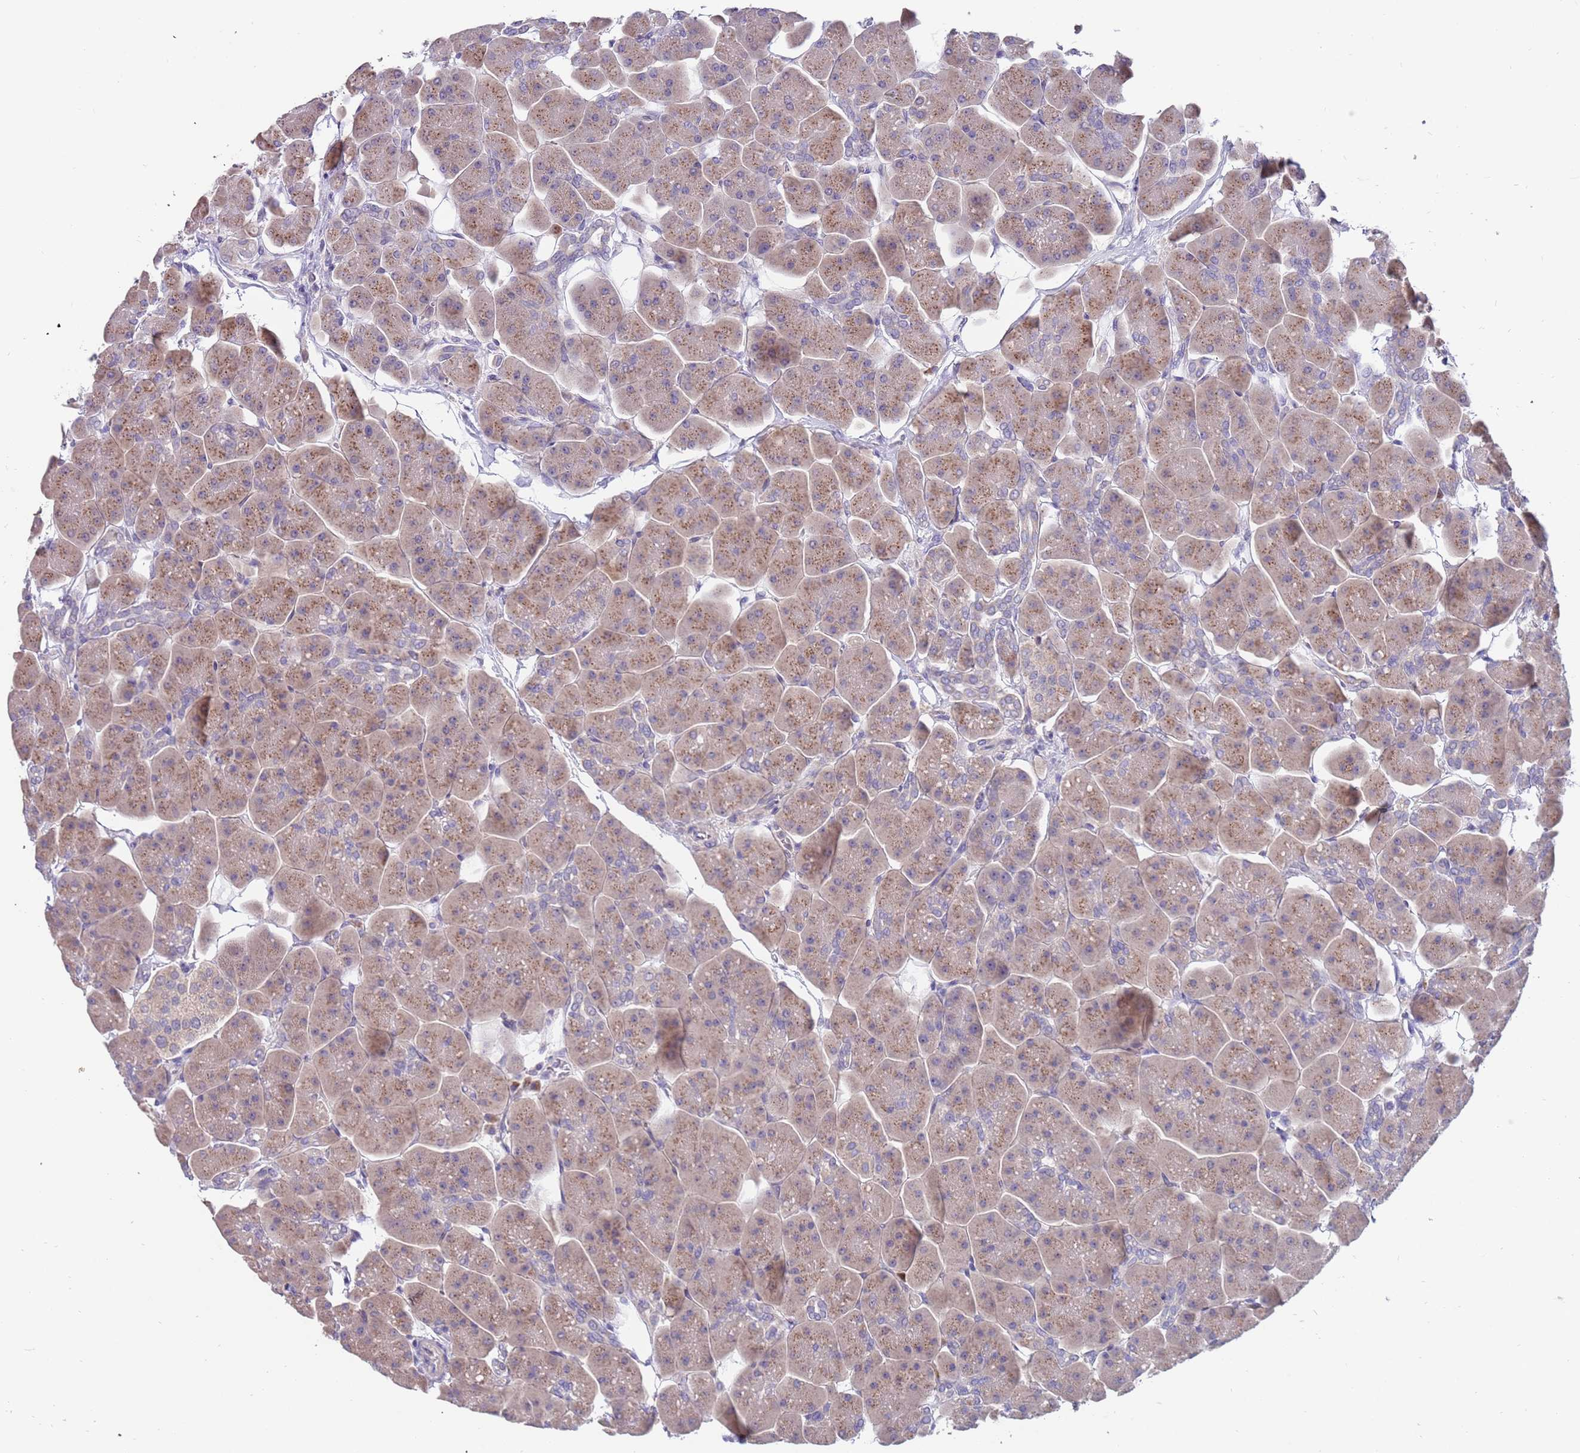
{"staining": {"intensity": "weak", "quantity": ">75%", "location": "cytoplasmic/membranous"}, "tissue": "pancreas", "cell_type": "Exocrine glandular cells", "image_type": "normal", "snomed": [{"axis": "morphology", "description": "Normal tissue, NOS"}, {"axis": "topography", "description": "Pancreas"}], "caption": "Pancreas stained with a protein marker demonstrates weak staining in exocrine glandular cells.", "gene": "ZNF746", "patient": {"sex": "male", "age": 66}}